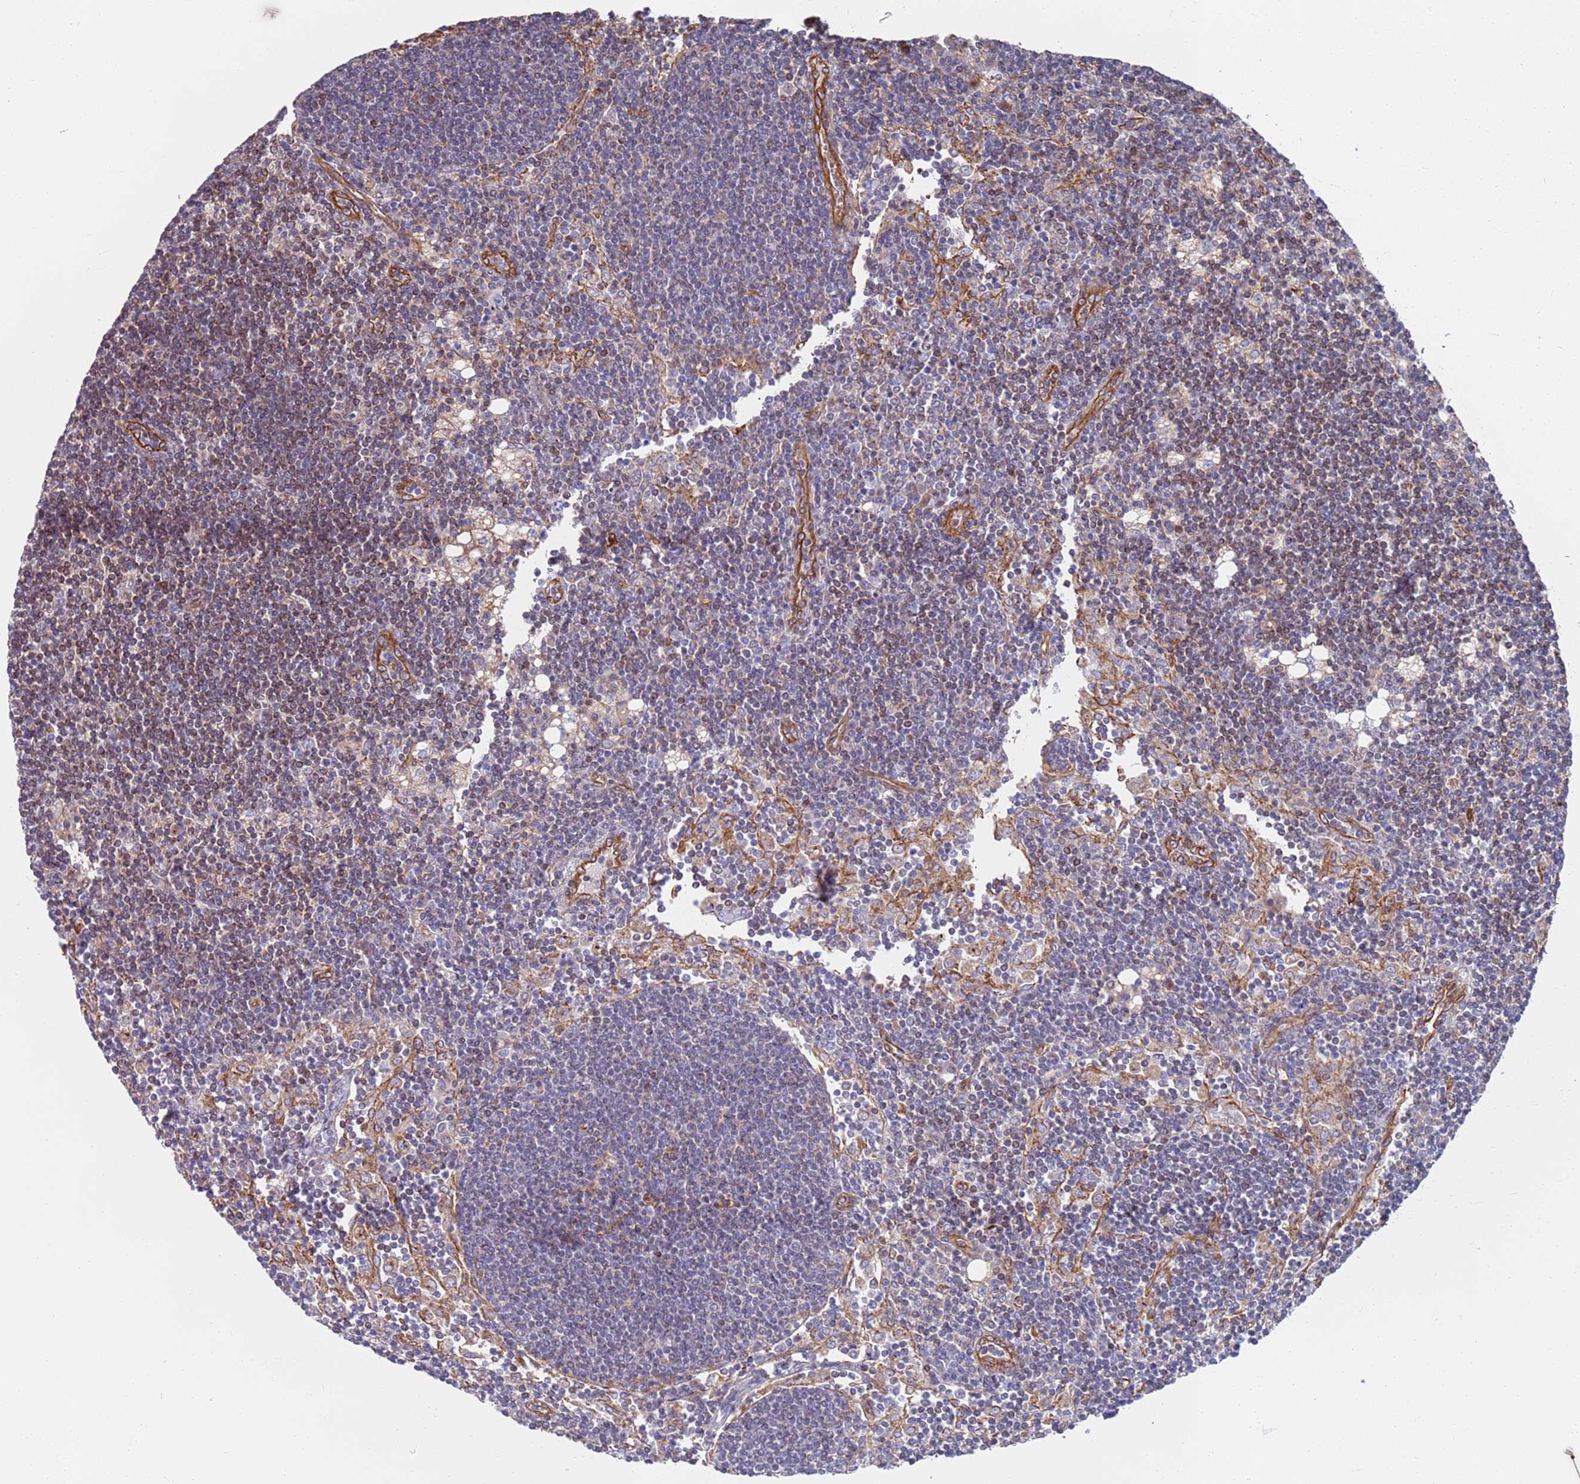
{"staining": {"intensity": "negative", "quantity": "none", "location": "none"}, "tissue": "lymph node", "cell_type": "Germinal center cells", "image_type": "normal", "snomed": [{"axis": "morphology", "description": "Normal tissue, NOS"}, {"axis": "topography", "description": "Lymph node"}], "caption": "Immunohistochemistry micrograph of unremarkable lymph node: lymph node stained with DAB (3,3'-diaminobenzidine) shows no significant protein staining in germinal center cells. (IHC, brightfield microscopy, high magnification).", "gene": "JAKMIP2", "patient": {"sex": "male", "age": 24}}